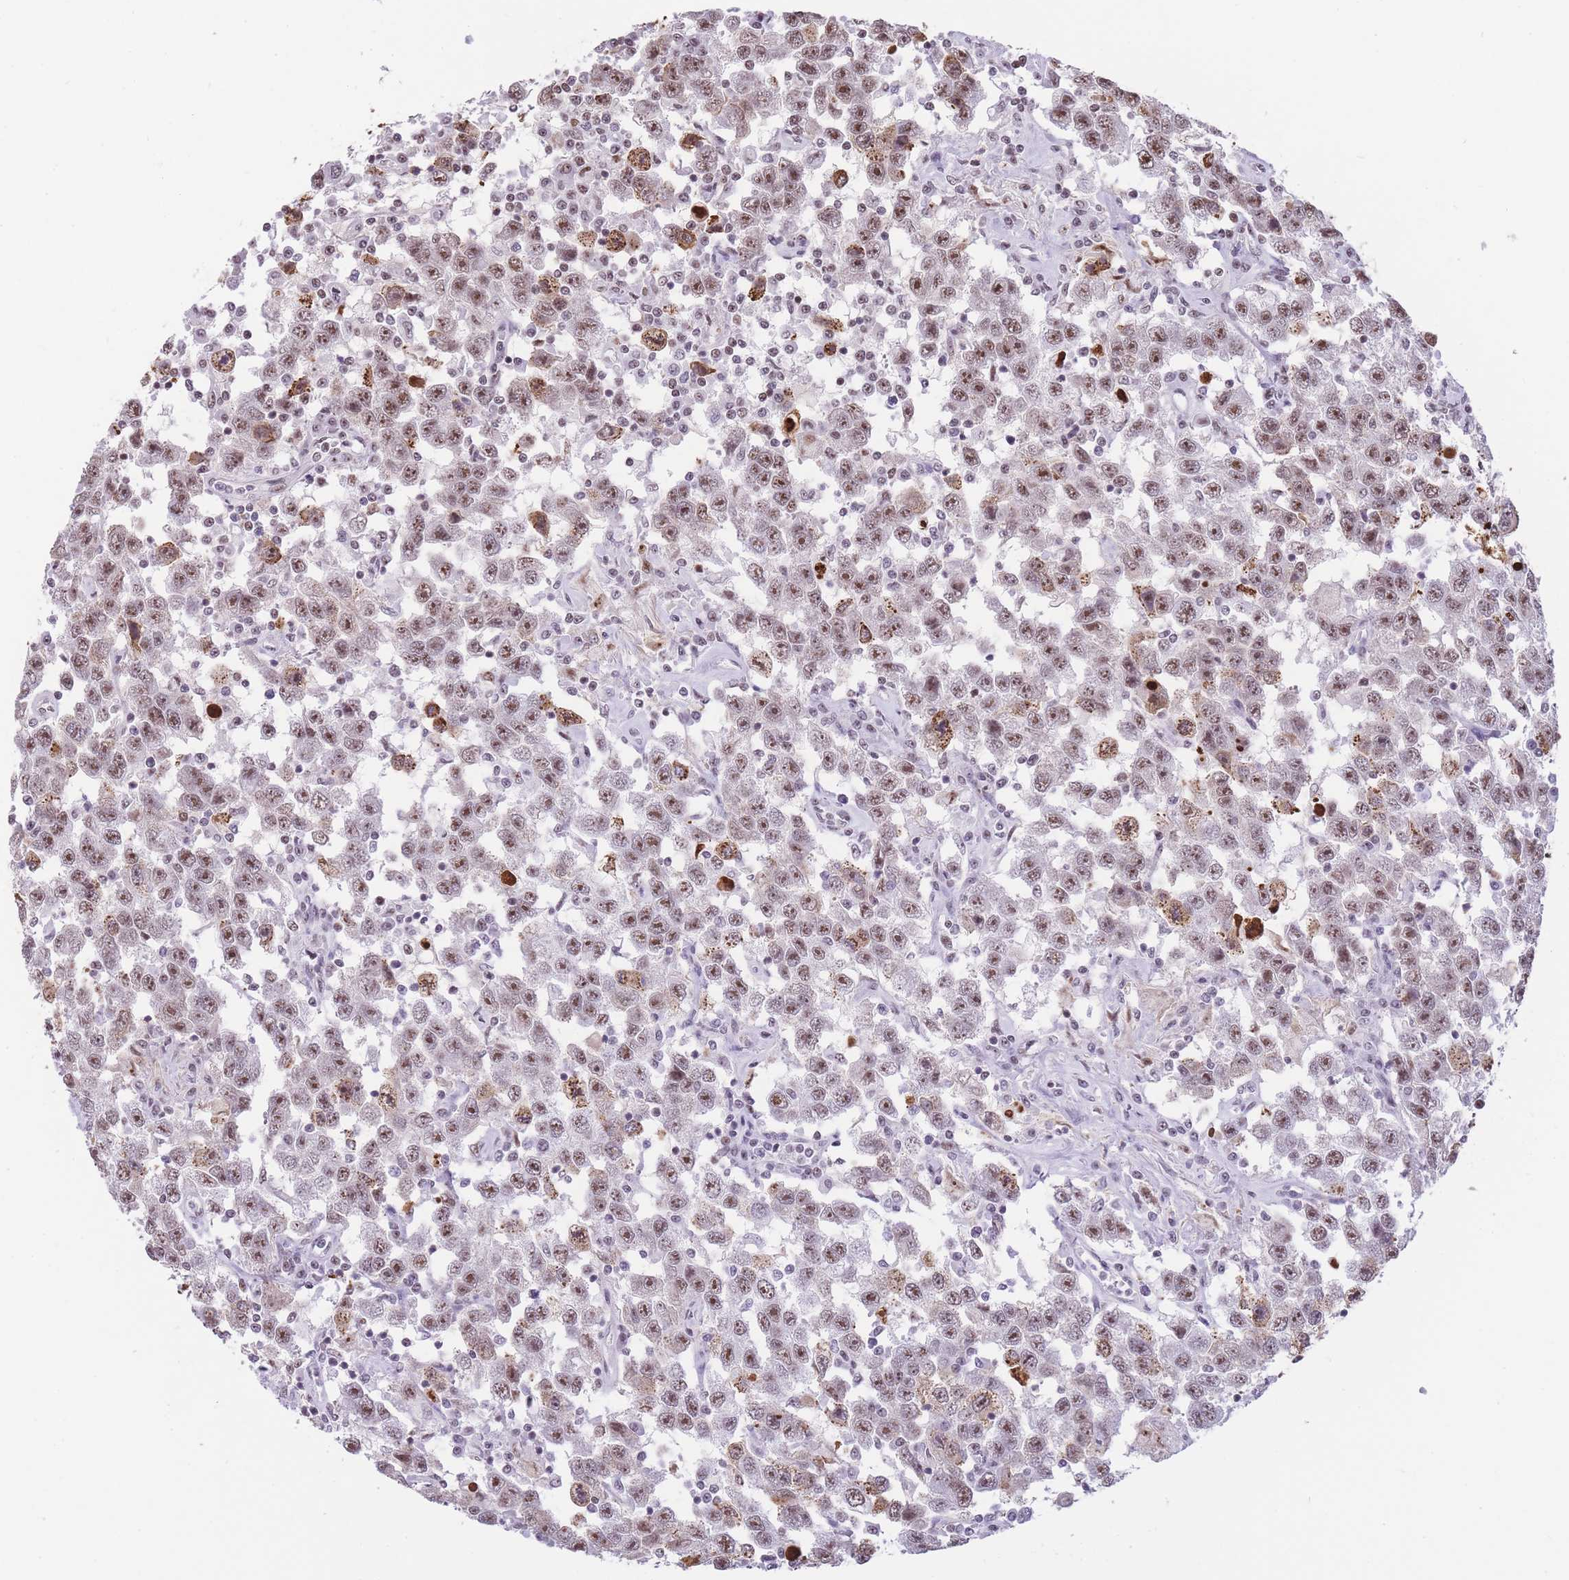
{"staining": {"intensity": "moderate", "quantity": ">75%", "location": "nuclear"}, "tissue": "testis cancer", "cell_type": "Tumor cells", "image_type": "cancer", "snomed": [{"axis": "morphology", "description": "Seminoma, NOS"}, {"axis": "topography", "description": "Testis"}], "caption": "Tumor cells demonstrate medium levels of moderate nuclear staining in about >75% of cells in human testis cancer. The protein is stained brown, and the nuclei are stained in blue (DAB IHC with brightfield microscopy, high magnification).", "gene": "EVC2", "patient": {"sex": "male", "age": 41}}